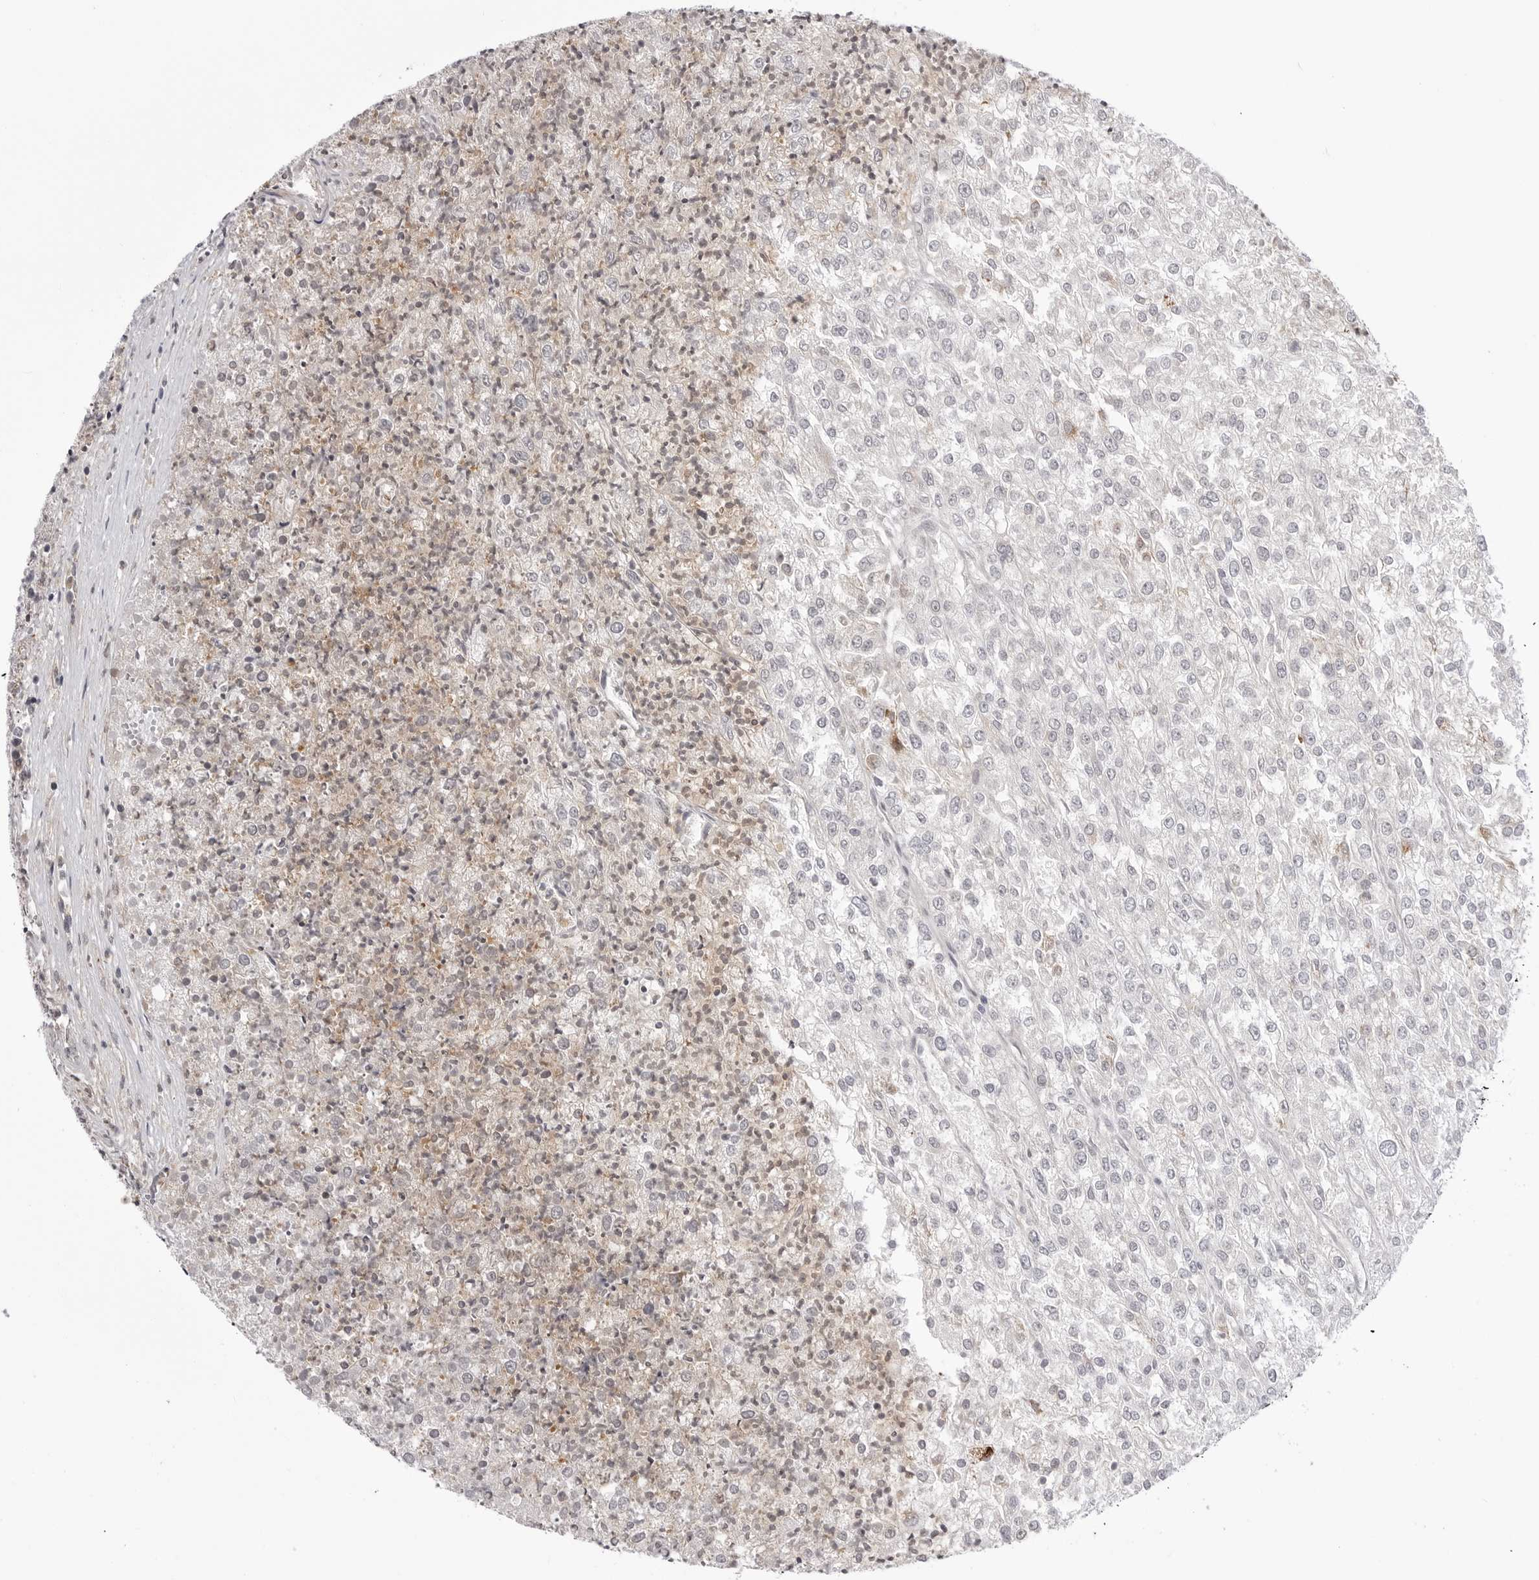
{"staining": {"intensity": "negative", "quantity": "none", "location": "none"}, "tissue": "renal cancer", "cell_type": "Tumor cells", "image_type": "cancer", "snomed": [{"axis": "morphology", "description": "Adenocarcinoma, NOS"}, {"axis": "topography", "description": "Kidney"}], "caption": "Immunohistochemistry (IHC) of human renal cancer (adenocarcinoma) displays no staining in tumor cells.", "gene": "CCDC18", "patient": {"sex": "female", "age": 54}}